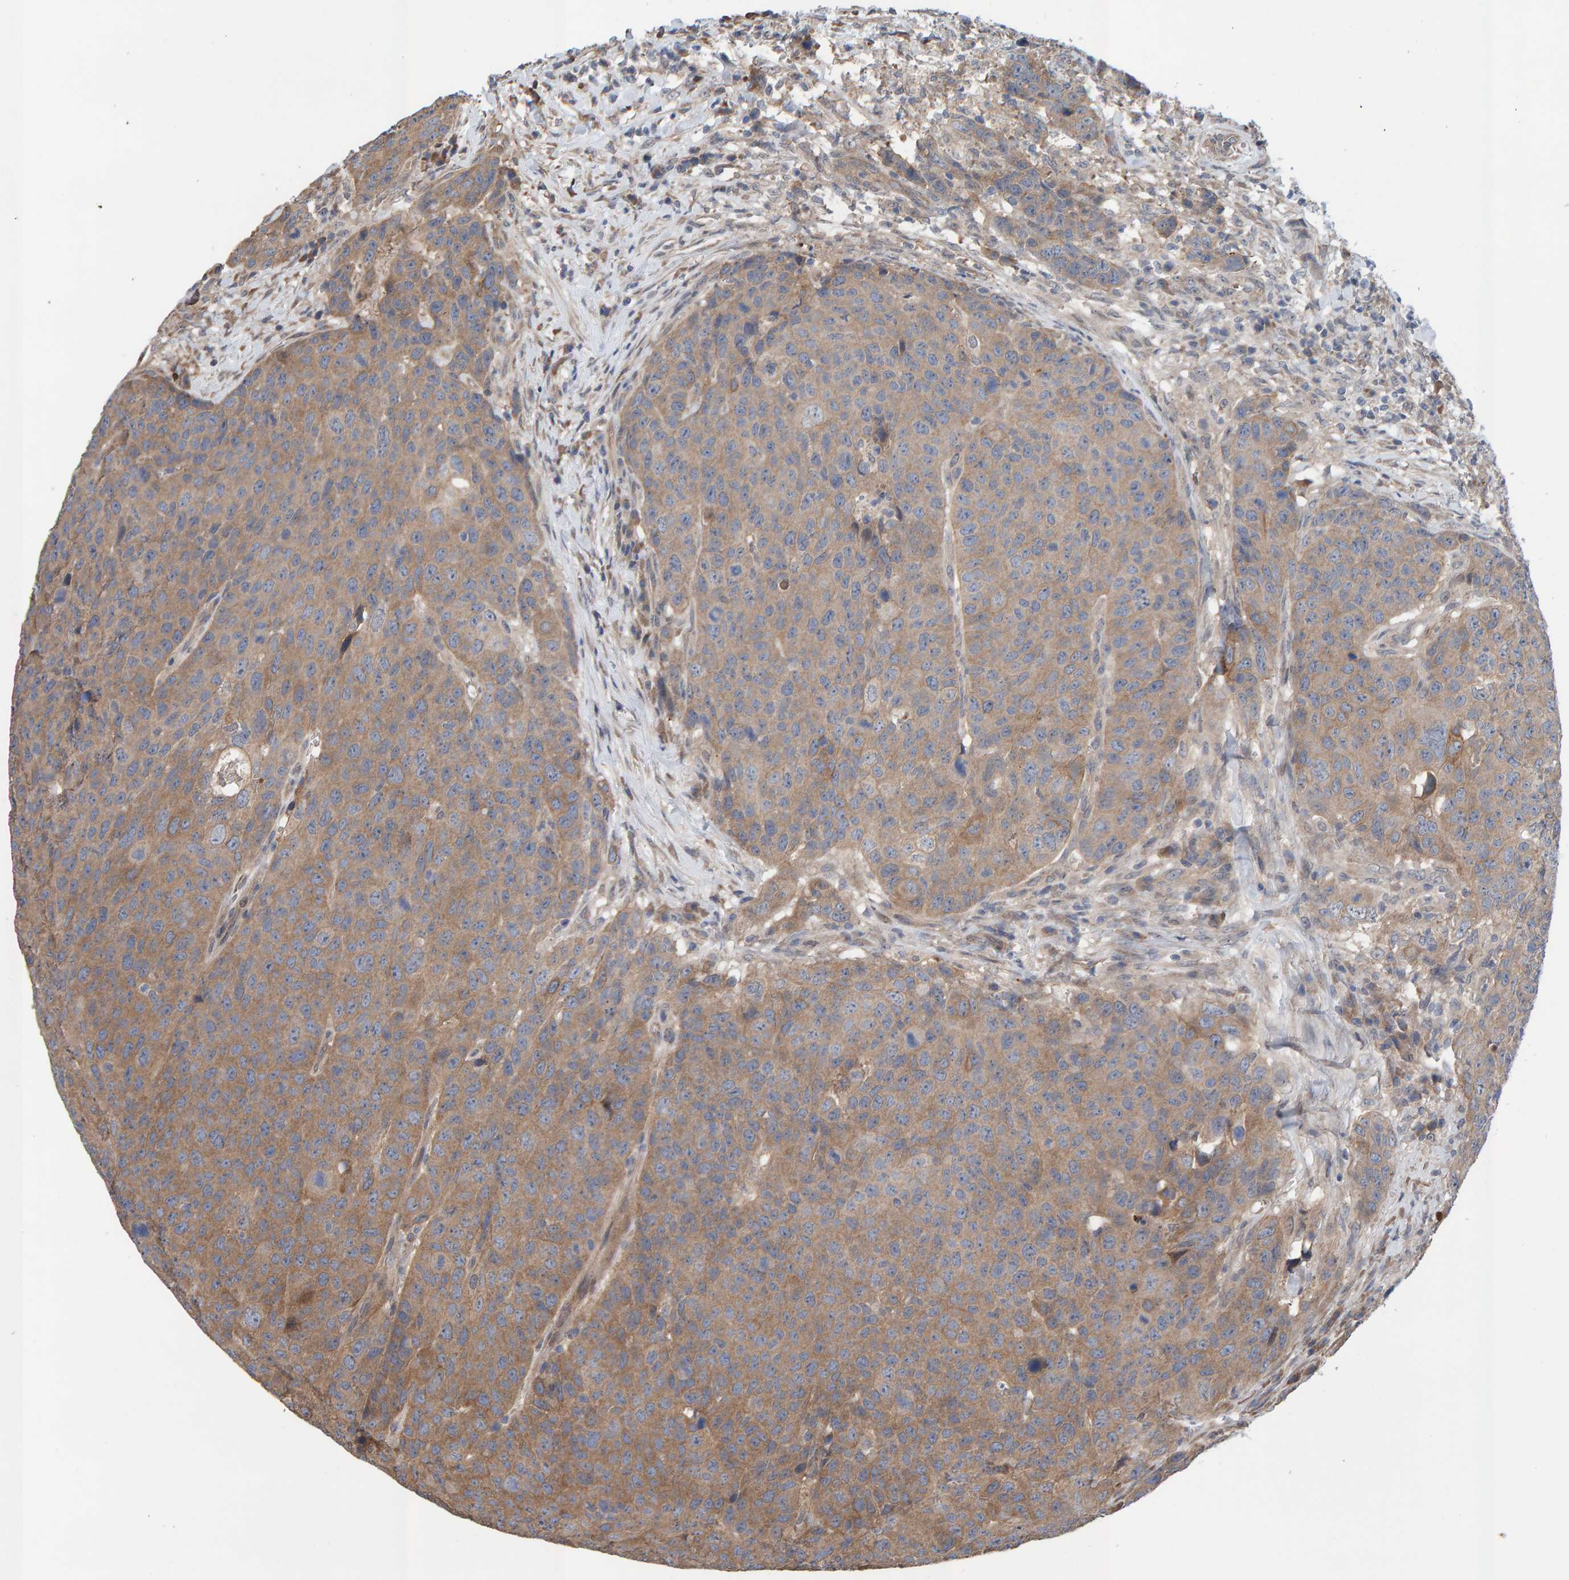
{"staining": {"intensity": "moderate", "quantity": ">75%", "location": "cytoplasmic/membranous"}, "tissue": "head and neck cancer", "cell_type": "Tumor cells", "image_type": "cancer", "snomed": [{"axis": "morphology", "description": "Squamous cell carcinoma, NOS"}, {"axis": "topography", "description": "Head-Neck"}], "caption": "Squamous cell carcinoma (head and neck) stained with immunohistochemistry shows moderate cytoplasmic/membranous positivity in about >75% of tumor cells. The protein of interest is stained brown, and the nuclei are stained in blue (DAB (3,3'-diaminobenzidine) IHC with brightfield microscopy, high magnification).", "gene": "LRSAM1", "patient": {"sex": "male", "age": 66}}